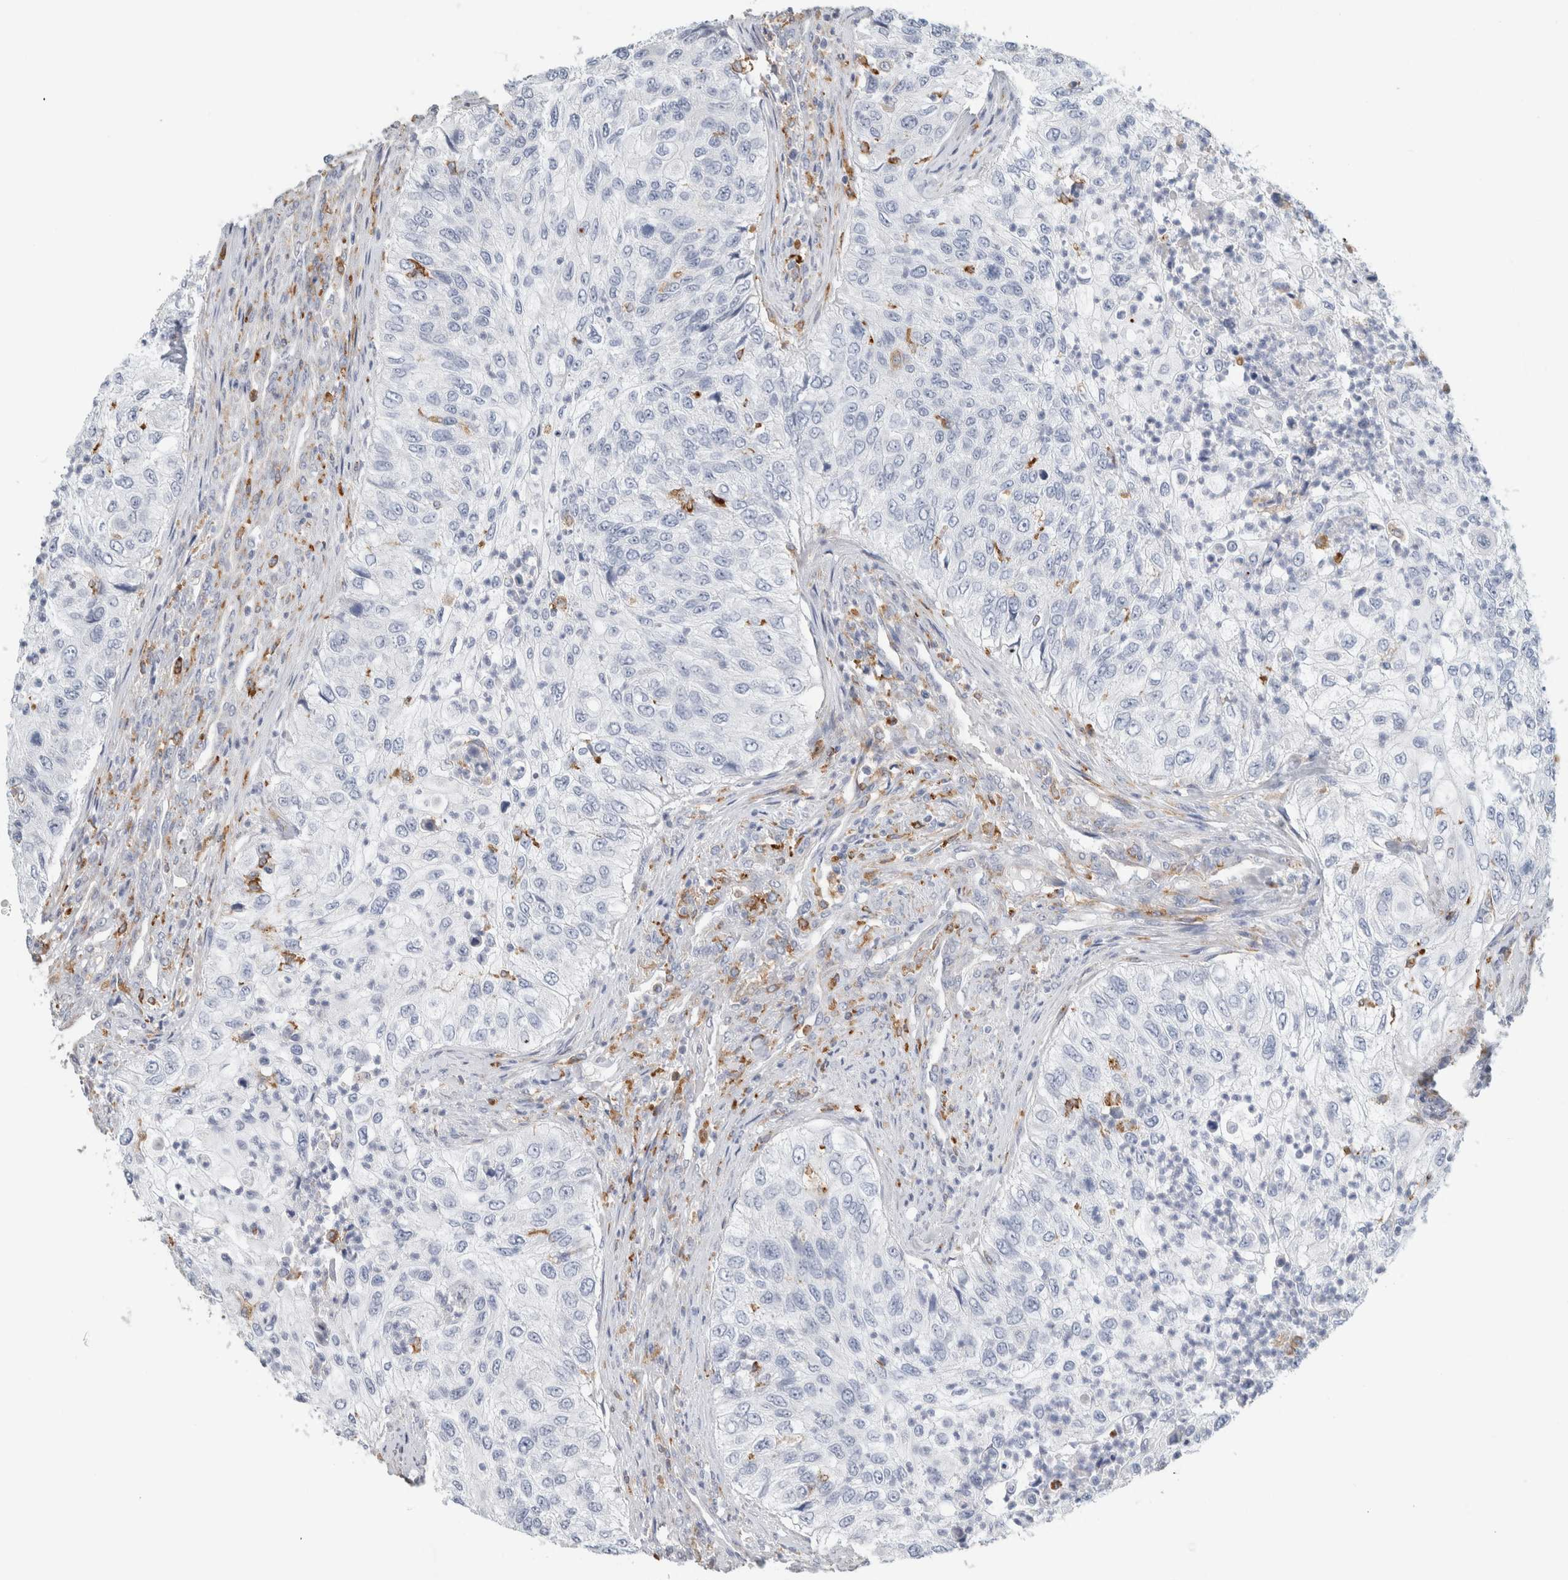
{"staining": {"intensity": "negative", "quantity": "none", "location": "none"}, "tissue": "urothelial cancer", "cell_type": "Tumor cells", "image_type": "cancer", "snomed": [{"axis": "morphology", "description": "Urothelial carcinoma, High grade"}, {"axis": "topography", "description": "Urinary bladder"}], "caption": "IHC of human urothelial carcinoma (high-grade) exhibits no positivity in tumor cells. (Brightfield microscopy of DAB immunohistochemistry at high magnification).", "gene": "LY86", "patient": {"sex": "female", "age": 60}}